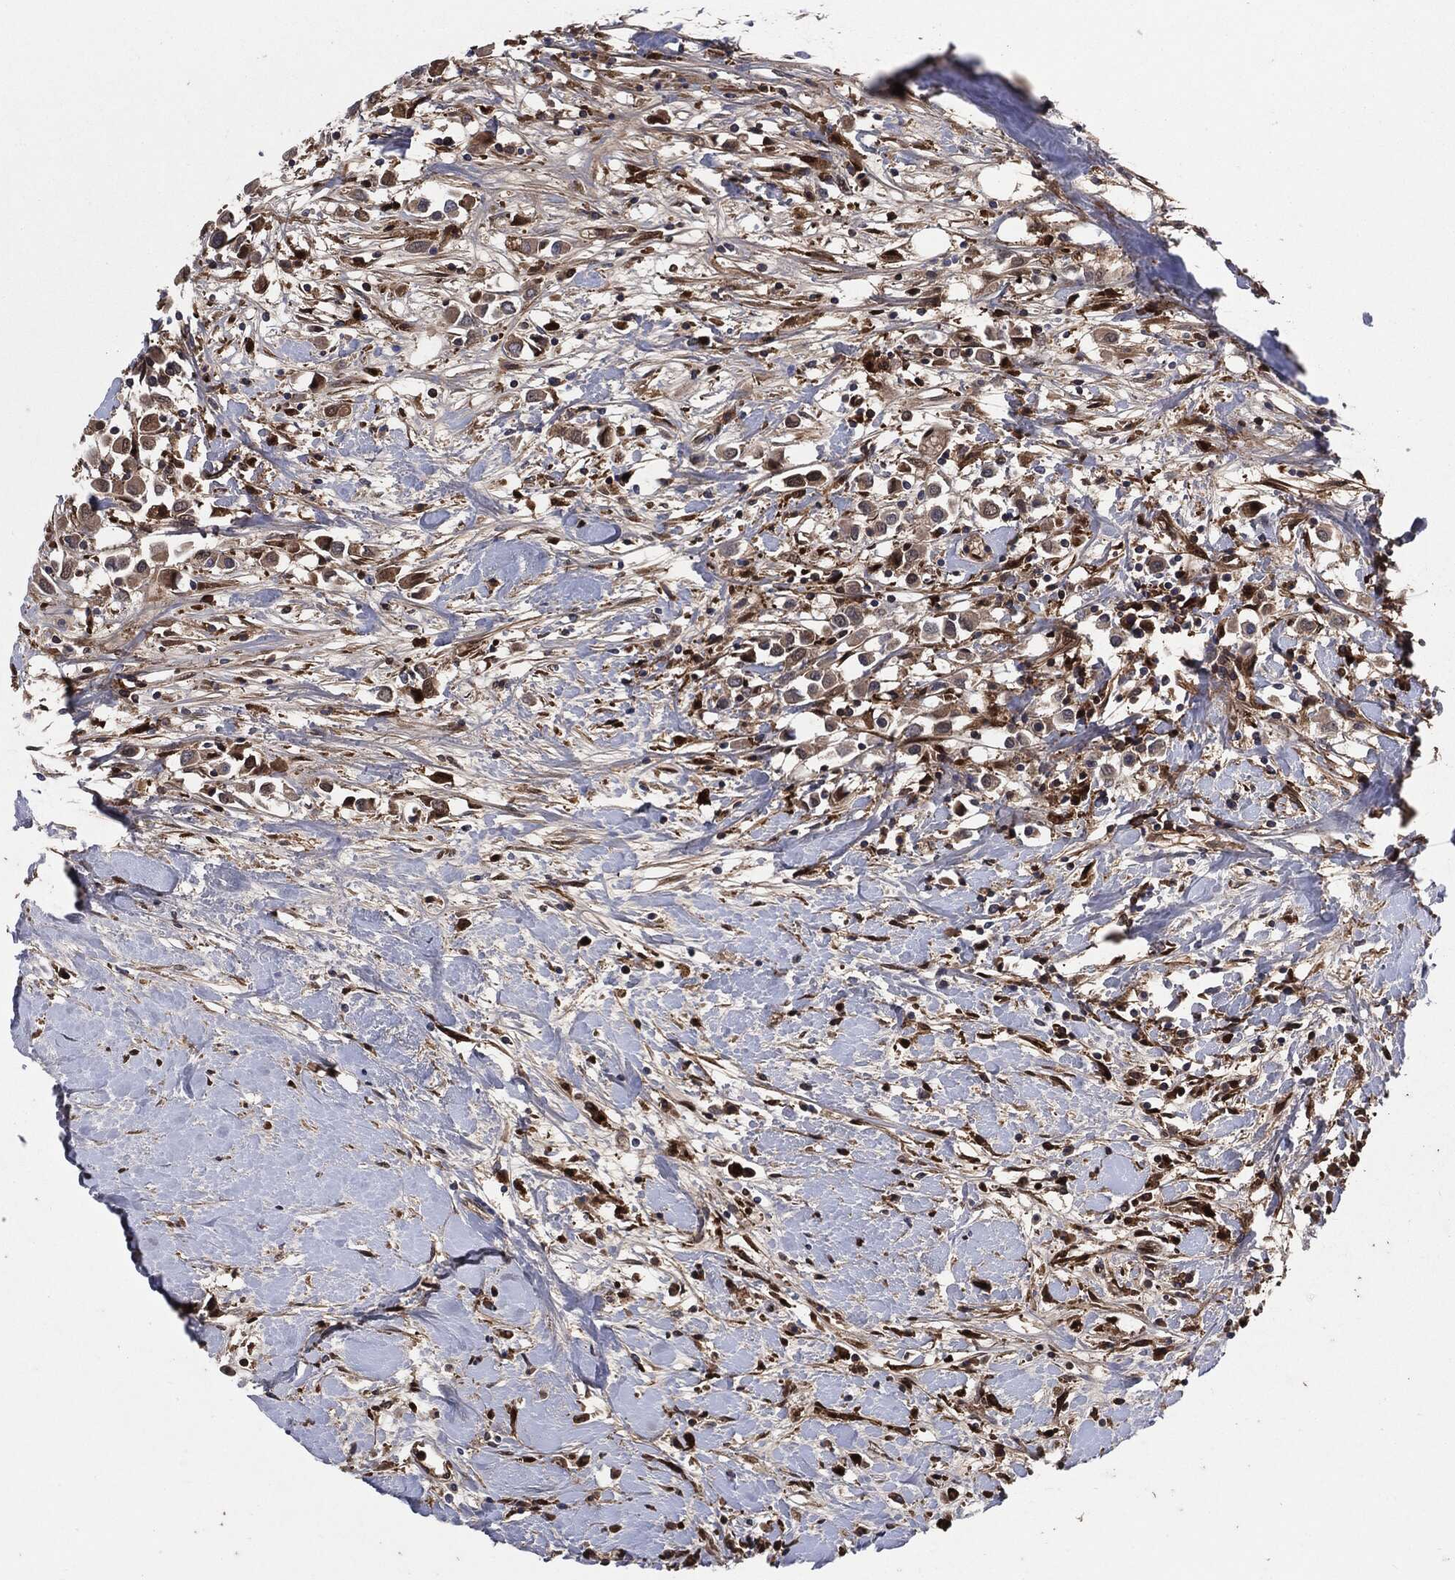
{"staining": {"intensity": "negative", "quantity": "none", "location": "none"}, "tissue": "breast cancer", "cell_type": "Tumor cells", "image_type": "cancer", "snomed": [{"axis": "morphology", "description": "Duct carcinoma"}, {"axis": "topography", "description": "Breast"}], "caption": "The immunohistochemistry histopathology image has no significant staining in tumor cells of breast cancer tissue.", "gene": "XPNPEP1", "patient": {"sex": "female", "age": 61}}